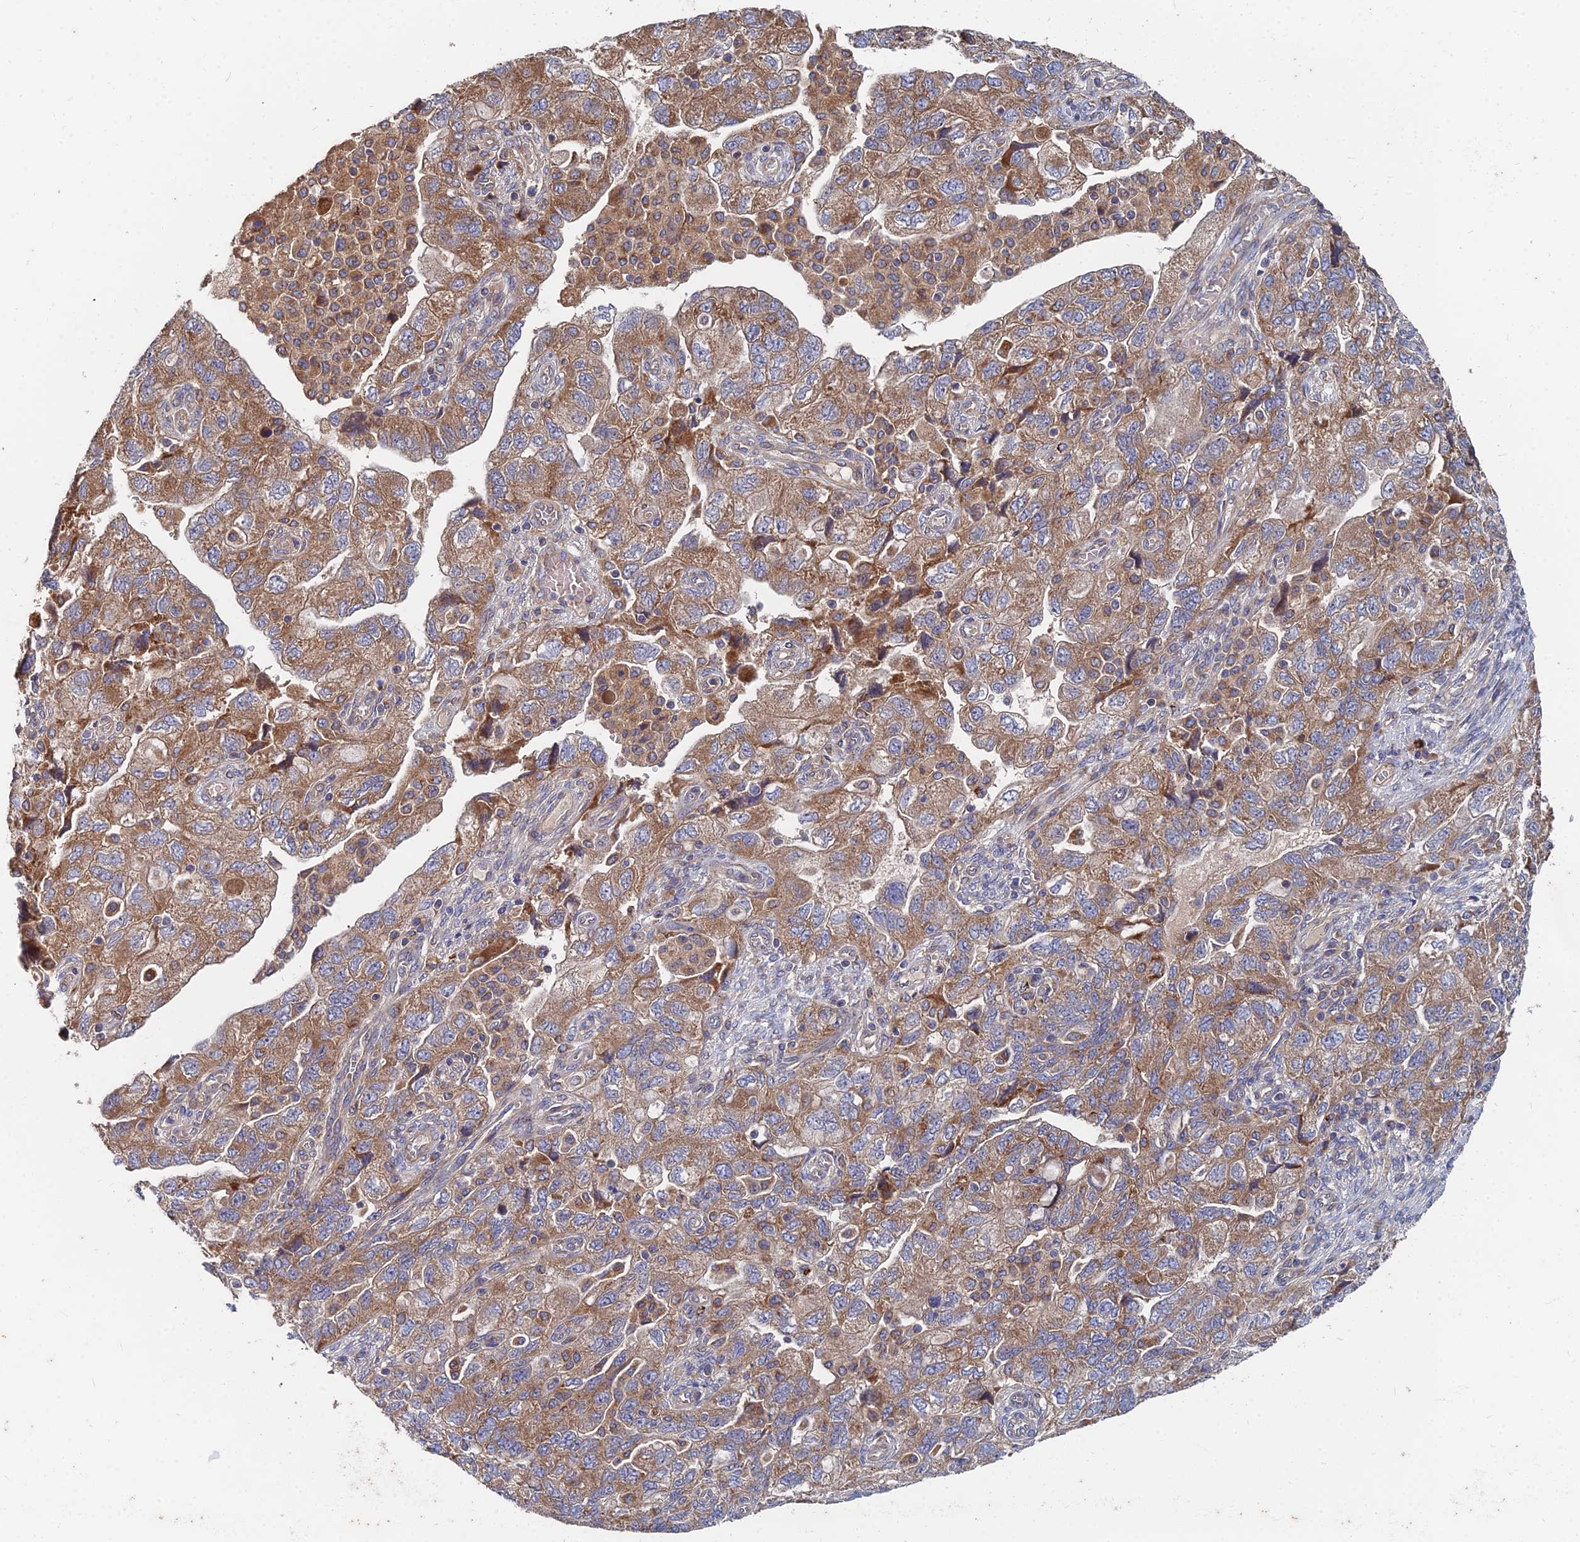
{"staining": {"intensity": "moderate", "quantity": ">75%", "location": "cytoplasmic/membranous"}, "tissue": "ovarian cancer", "cell_type": "Tumor cells", "image_type": "cancer", "snomed": [{"axis": "morphology", "description": "Carcinoma, endometroid"}, {"axis": "topography", "description": "Ovary"}], "caption": "There is medium levels of moderate cytoplasmic/membranous expression in tumor cells of ovarian cancer, as demonstrated by immunohistochemical staining (brown color).", "gene": "CCZ1", "patient": {"sex": "female", "age": 51}}